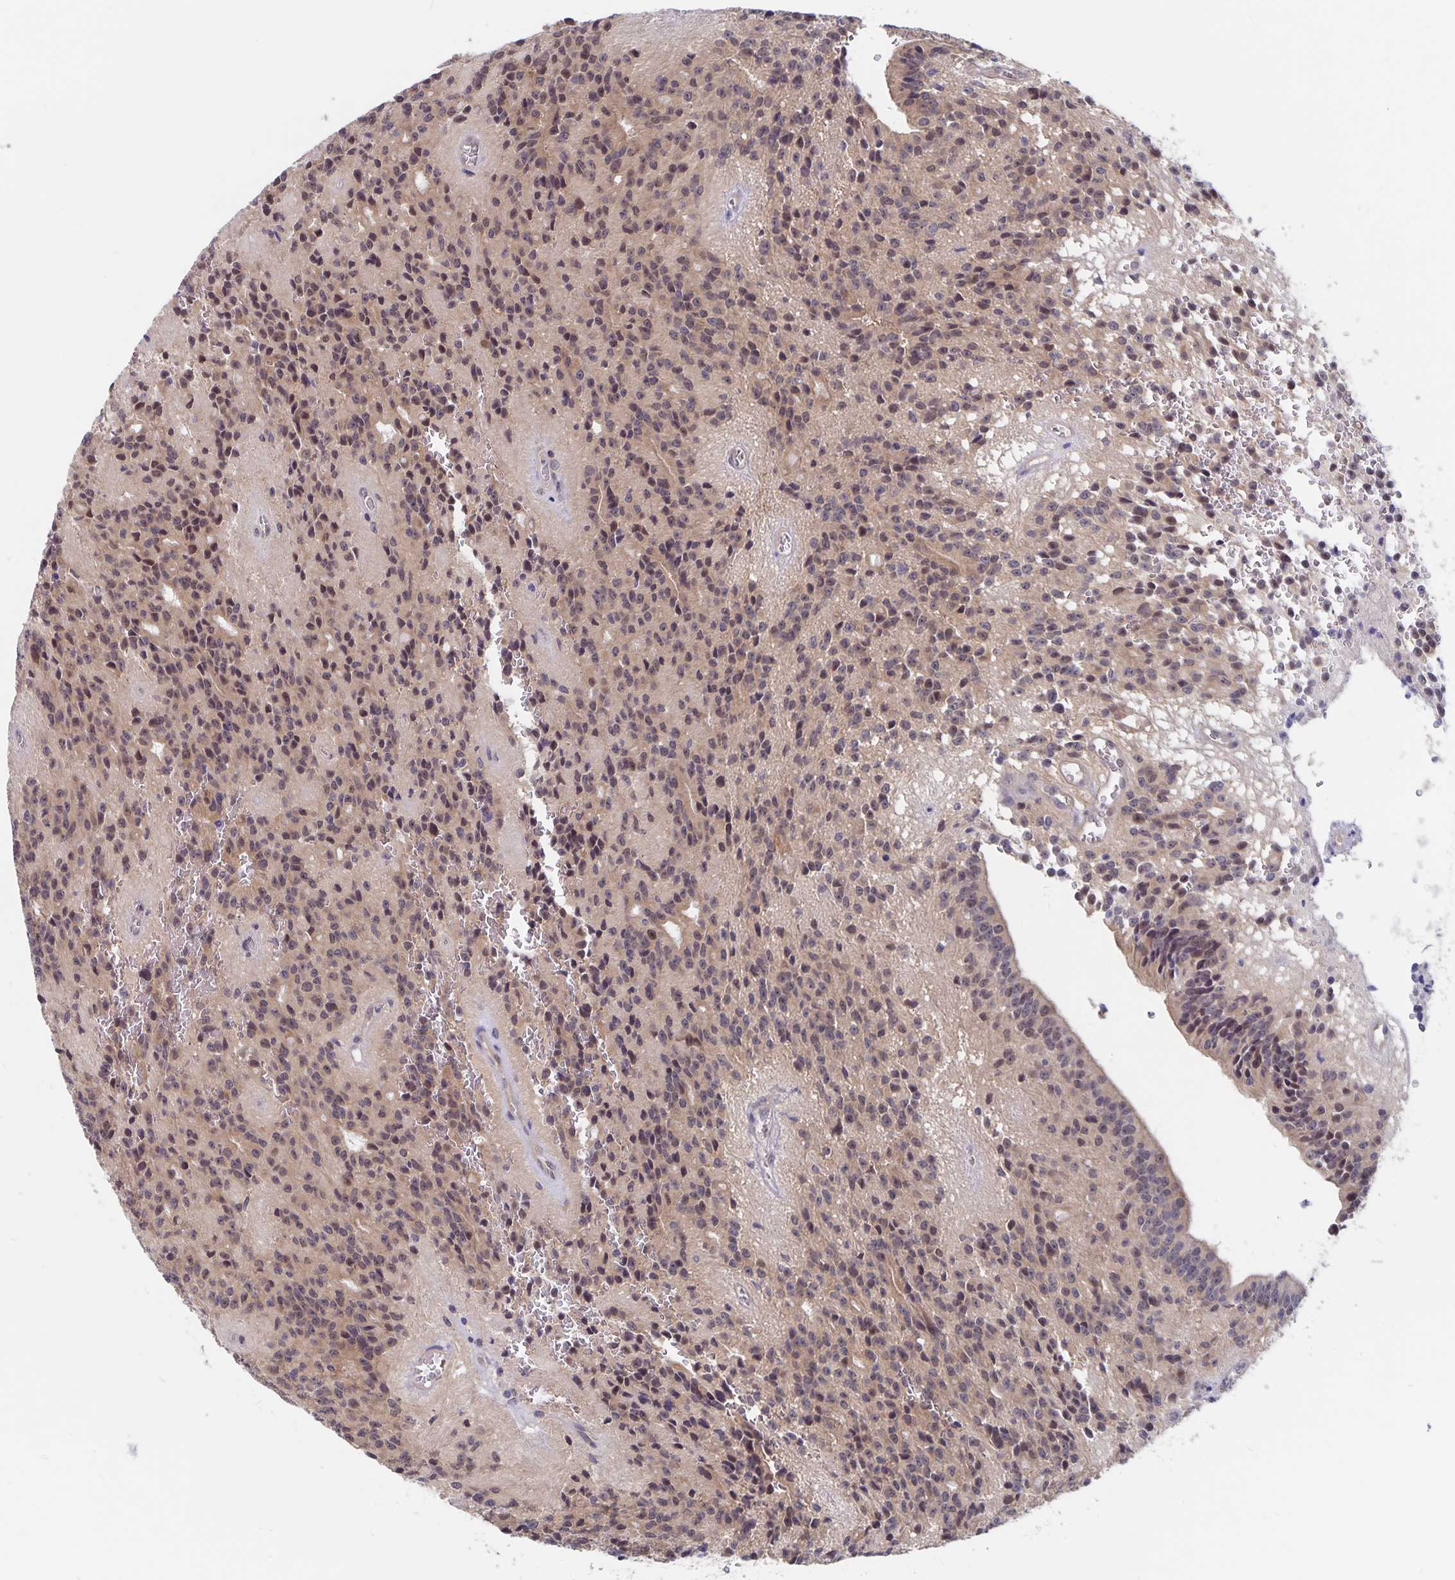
{"staining": {"intensity": "weak", "quantity": "25%-75%", "location": "nuclear"}, "tissue": "glioma", "cell_type": "Tumor cells", "image_type": "cancer", "snomed": [{"axis": "morphology", "description": "Glioma, malignant, Low grade"}, {"axis": "topography", "description": "Brain"}], "caption": "Immunohistochemistry (IHC) image of human glioma stained for a protein (brown), which shows low levels of weak nuclear staining in approximately 25%-75% of tumor cells.", "gene": "BAG6", "patient": {"sex": "male", "age": 31}}